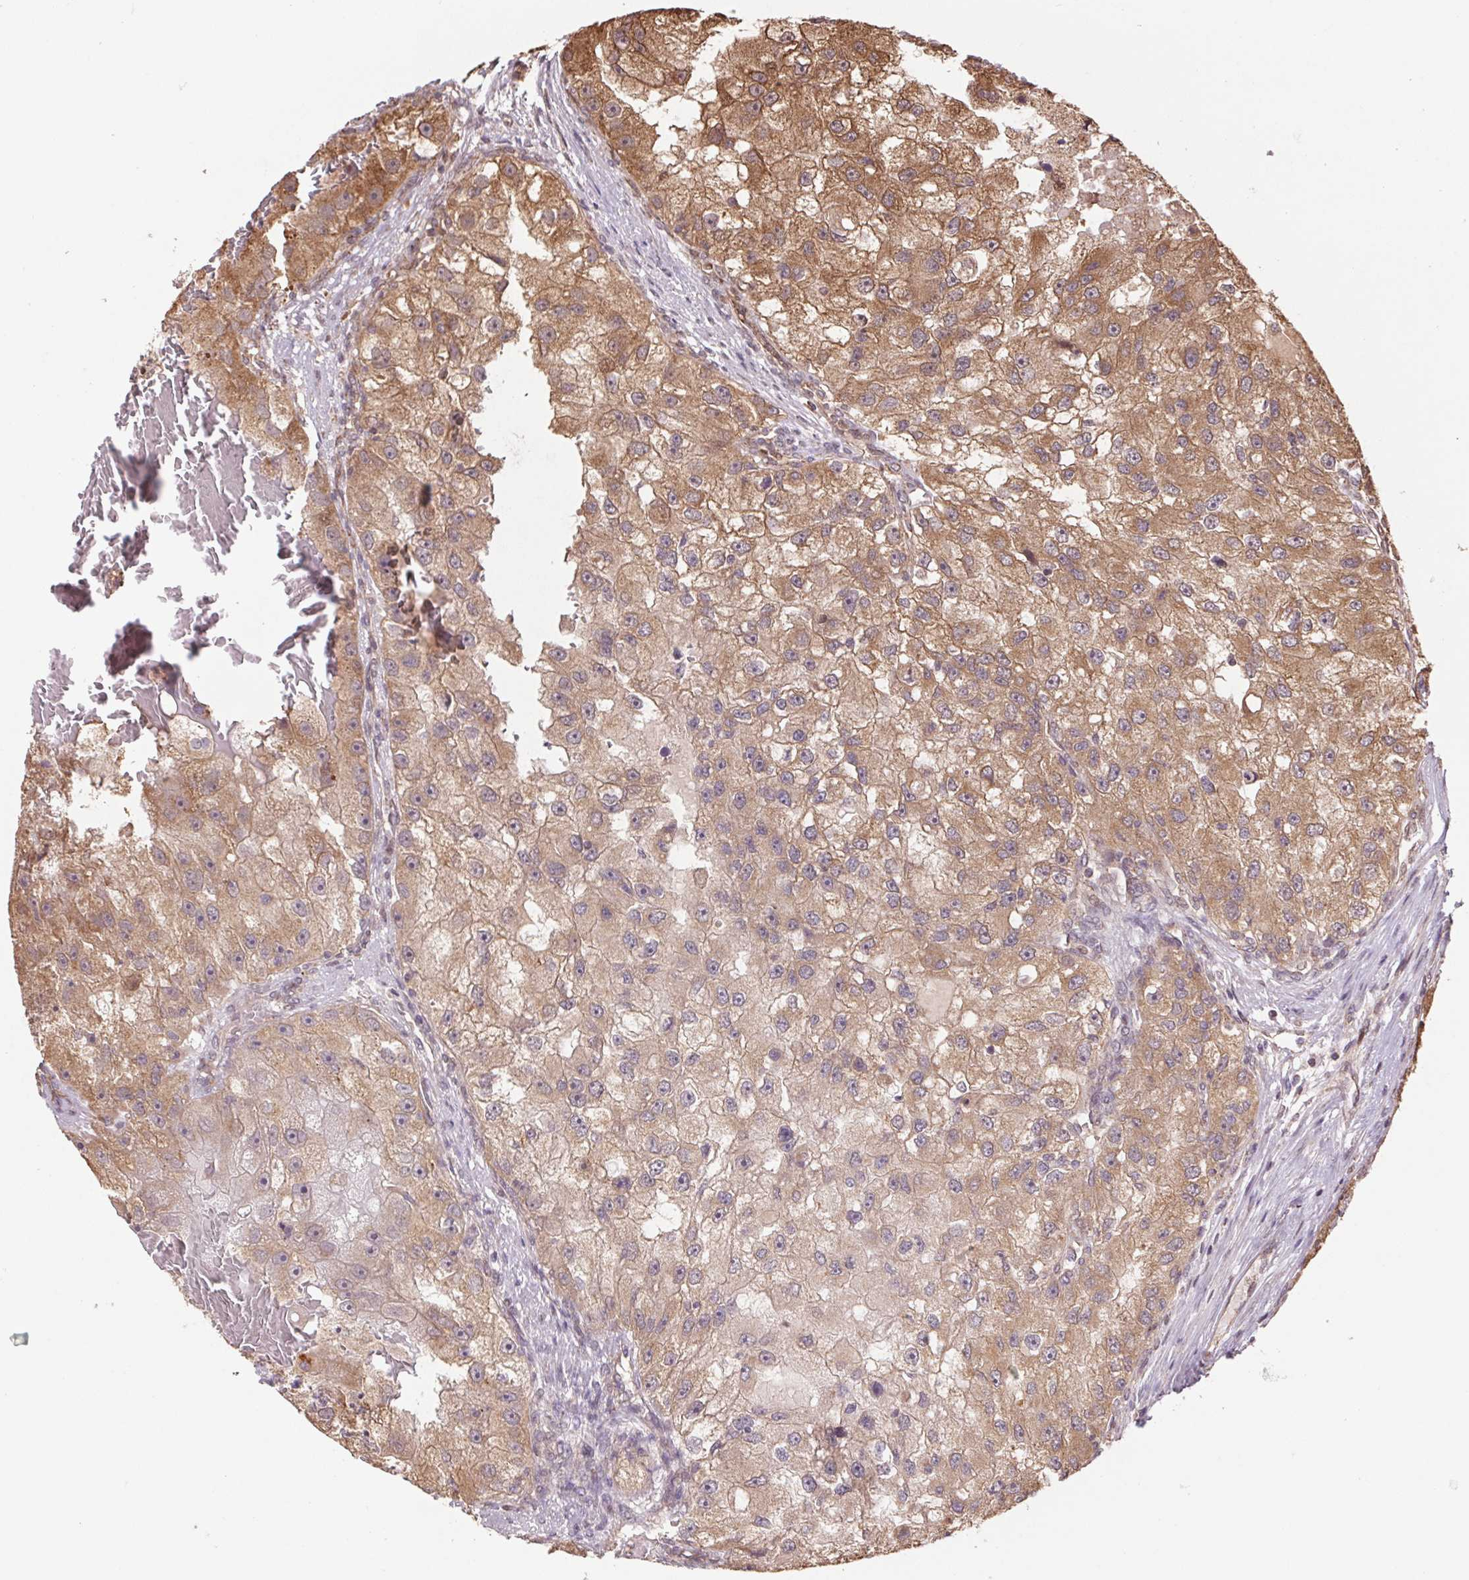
{"staining": {"intensity": "moderate", "quantity": ">75%", "location": "cytoplasmic/membranous"}, "tissue": "renal cancer", "cell_type": "Tumor cells", "image_type": "cancer", "snomed": [{"axis": "morphology", "description": "Adenocarcinoma, NOS"}, {"axis": "topography", "description": "Kidney"}], "caption": "Human renal cancer (adenocarcinoma) stained for a protein (brown) reveals moderate cytoplasmic/membranous positive positivity in about >75% of tumor cells.", "gene": "PDHA1", "patient": {"sex": "male", "age": 63}}